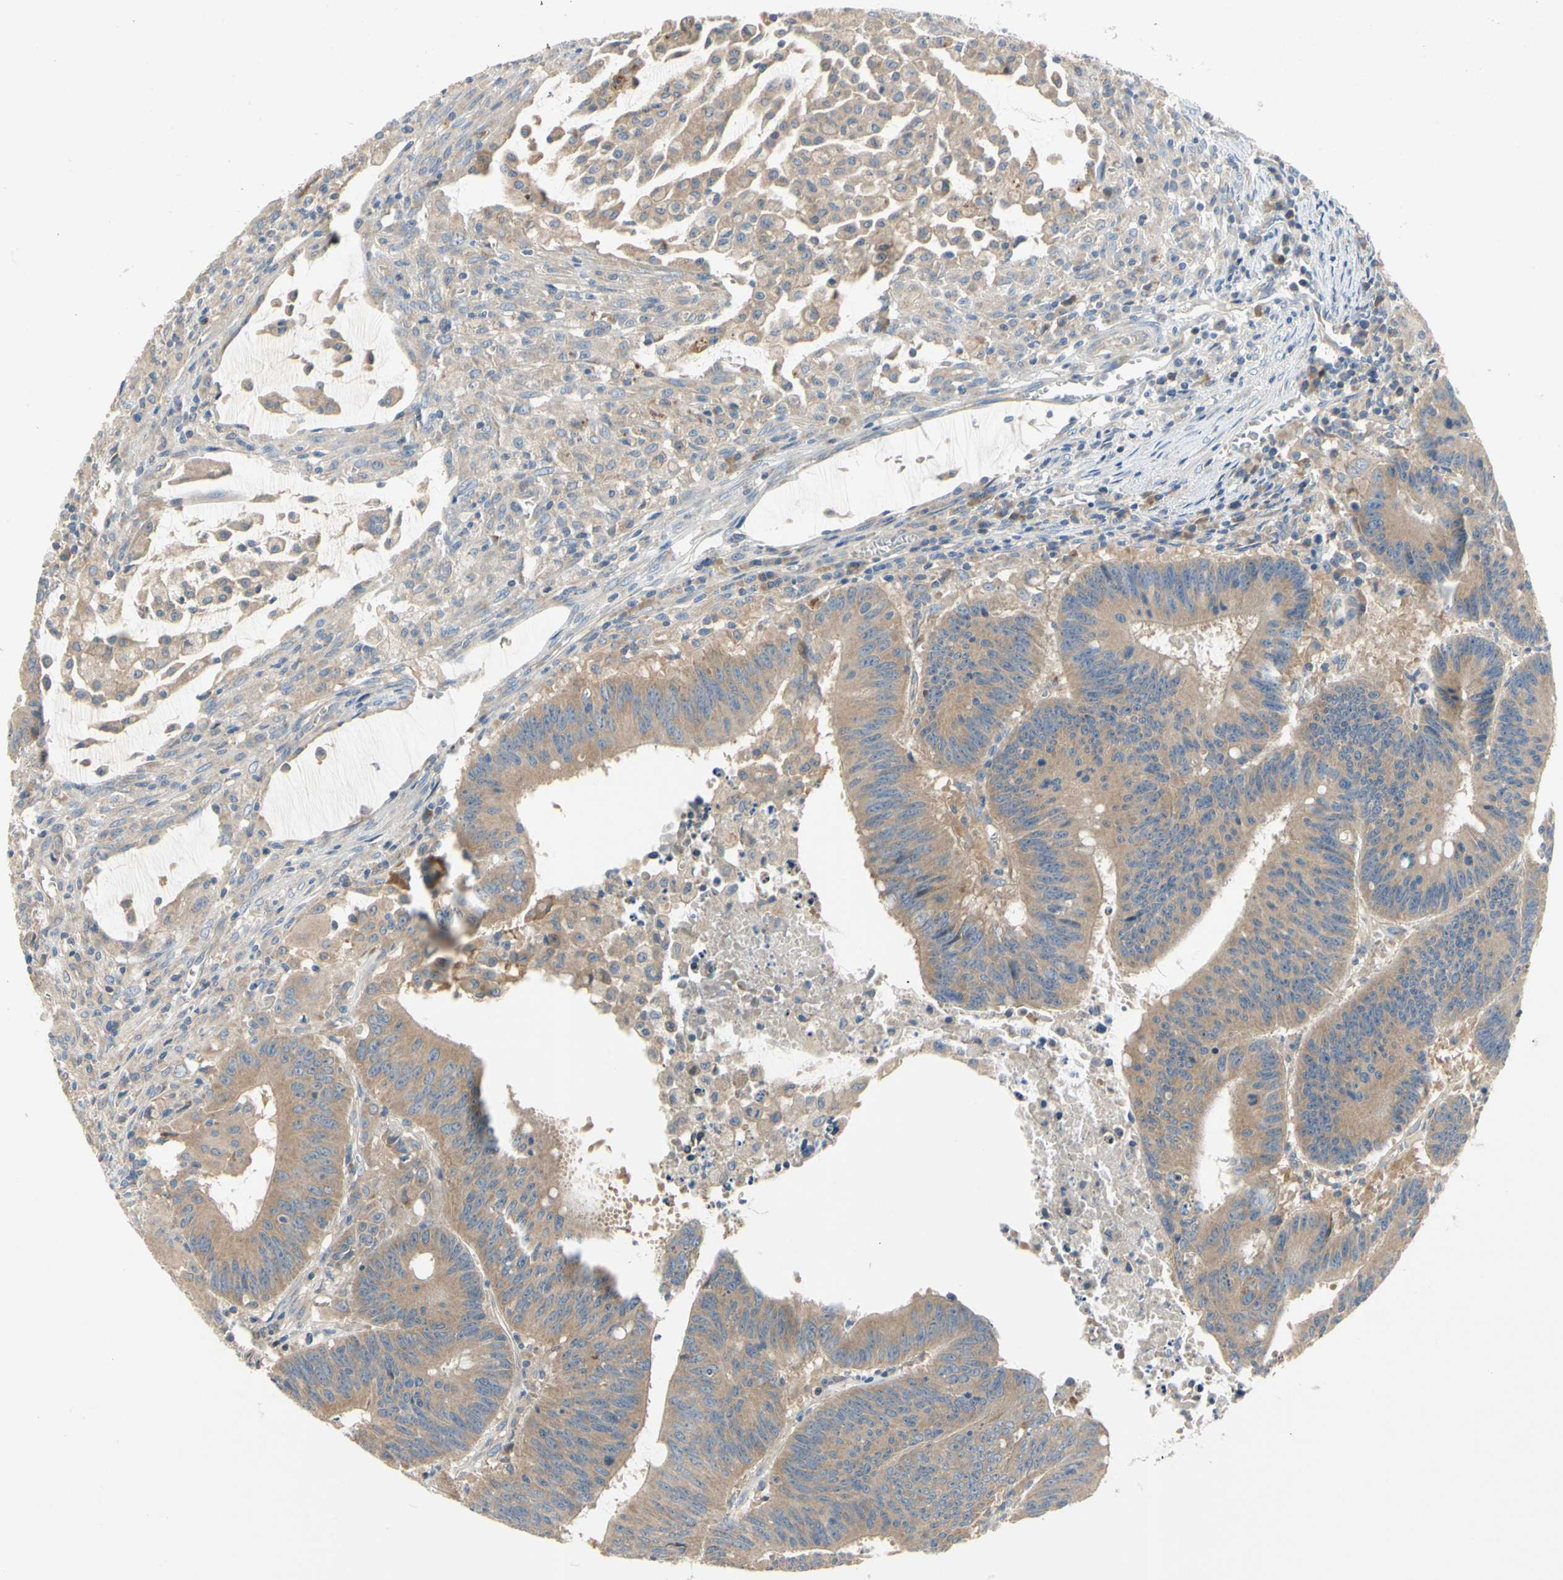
{"staining": {"intensity": "moderate", "quantity": ">75%", "location": "cytoplasmic/membranous"}, "tissue": "colorectal cancer", "cell_type": "Tumor cells", "image_type": "cancer", "snomed": [{"axis": "morphology", "description": "Adenocarcinoma, NOS"}, {"axis": "topography", "description": "Colon"}], "caption": "The immunohistochemical stain labels moderate cytoplasmic/membranous expression in tumor cells of colorectal cancer (adenocarcinoma) tissue. The staining was performed using DAB to visualize the protein expression in brown, while the nuclei were stained in blue with hematoxylin (Magnification: 20x).", "gene": "KLHDC8B", "patient": {"sex": "male", "age": 45}}